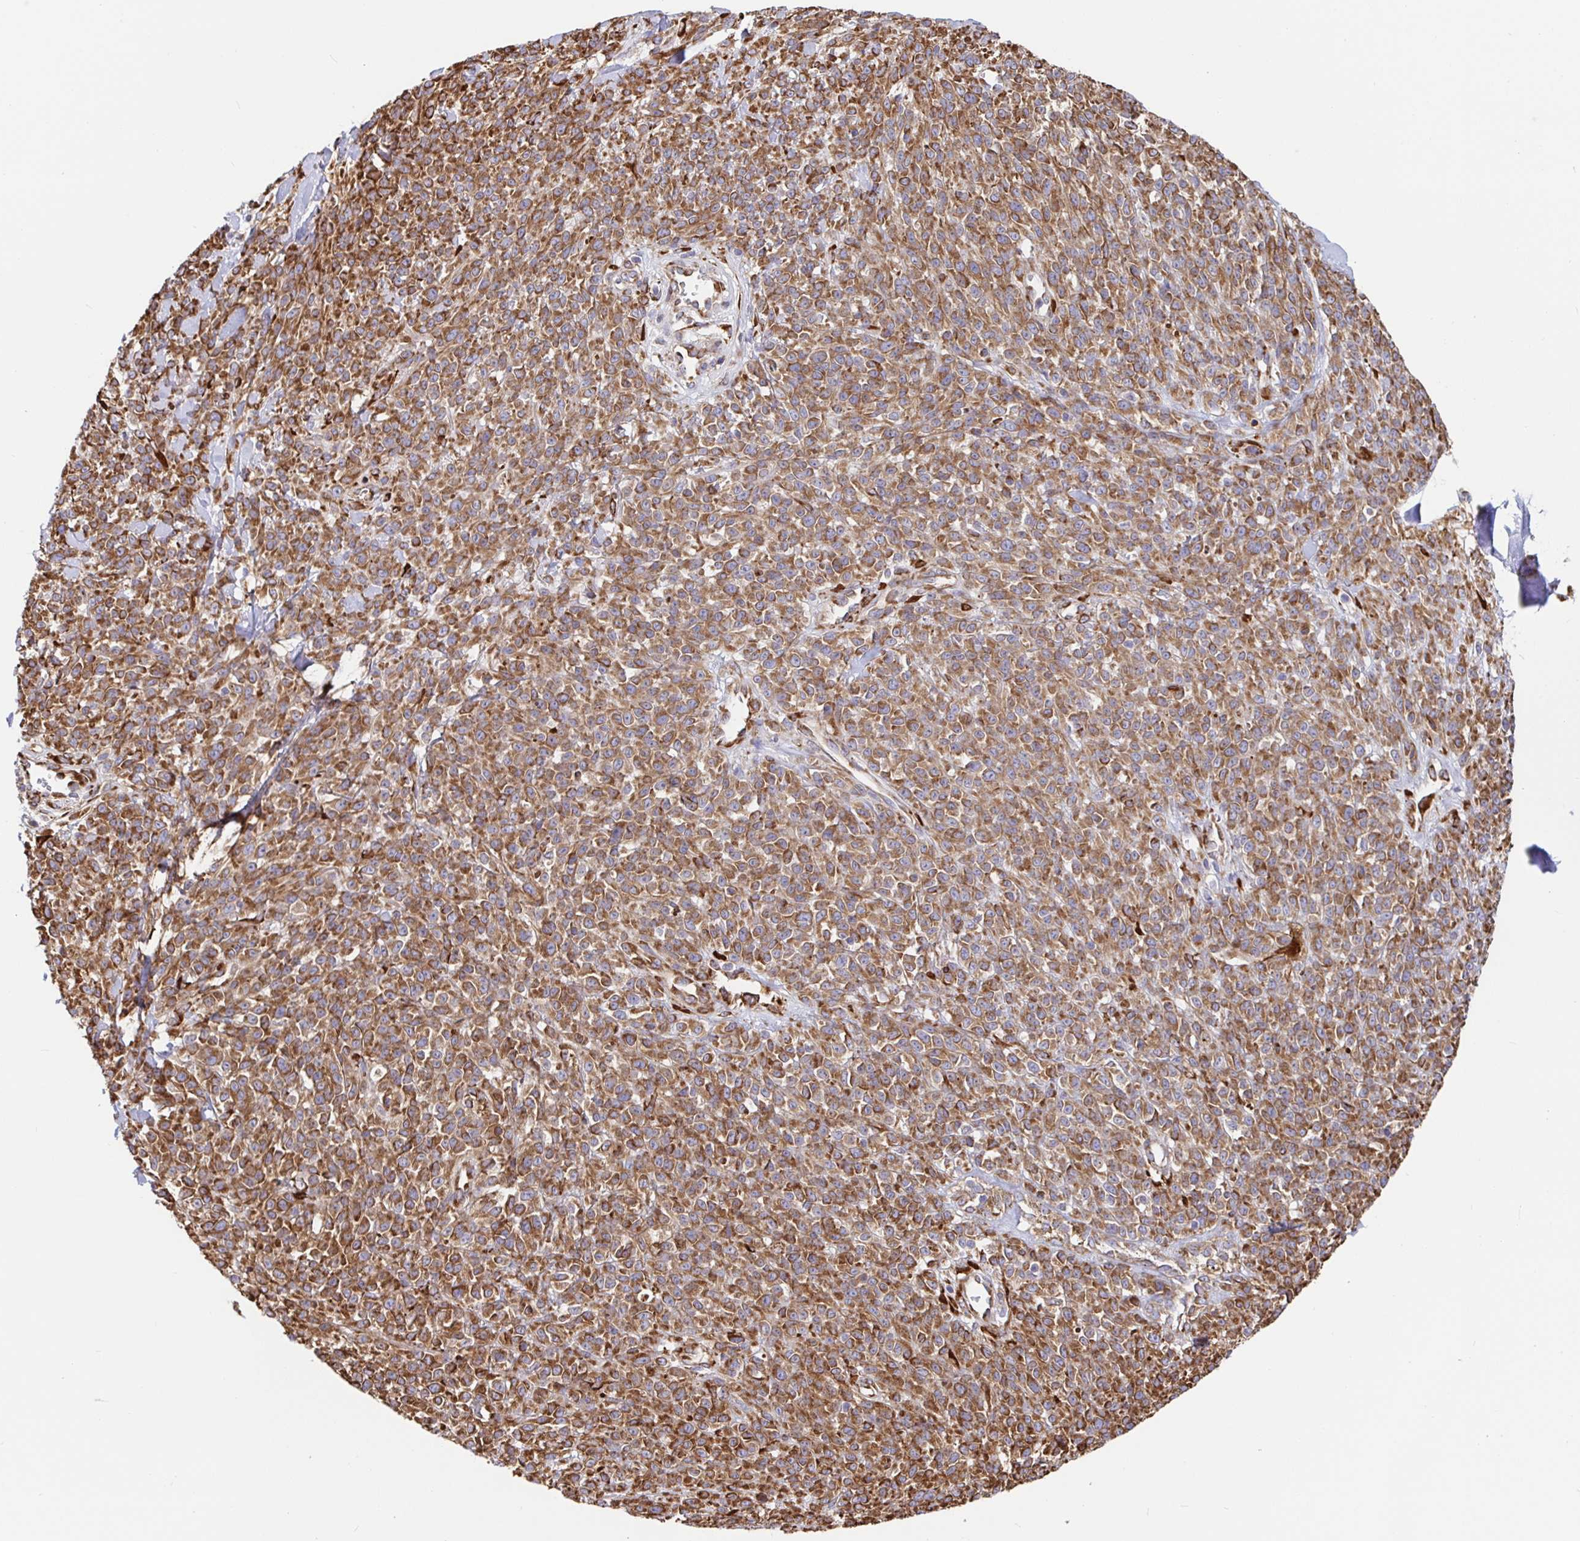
{"staining": {"intensity": "moderate", "quantity": ">75%", "location": "cytoplasmic/membranous"}, "tissue": "melanoma", "cell_type": "Tumor cells", "image_type": "cancer", "snomed": [{"axis": "morphology", "description": "Malignant melanoma, NOS"}, {"axis": "topography", "description": "Skin"}, {"axis": "topography", "description": "Skin of trunk"}], "caption": "Melanoma stained with a brown dye demonstrates moderate cytoplasmic/membranous positive staining in approximately >75% of tumor cells.", "gene": "MAOA", "patient": {"sex": "male", "age": 74}}